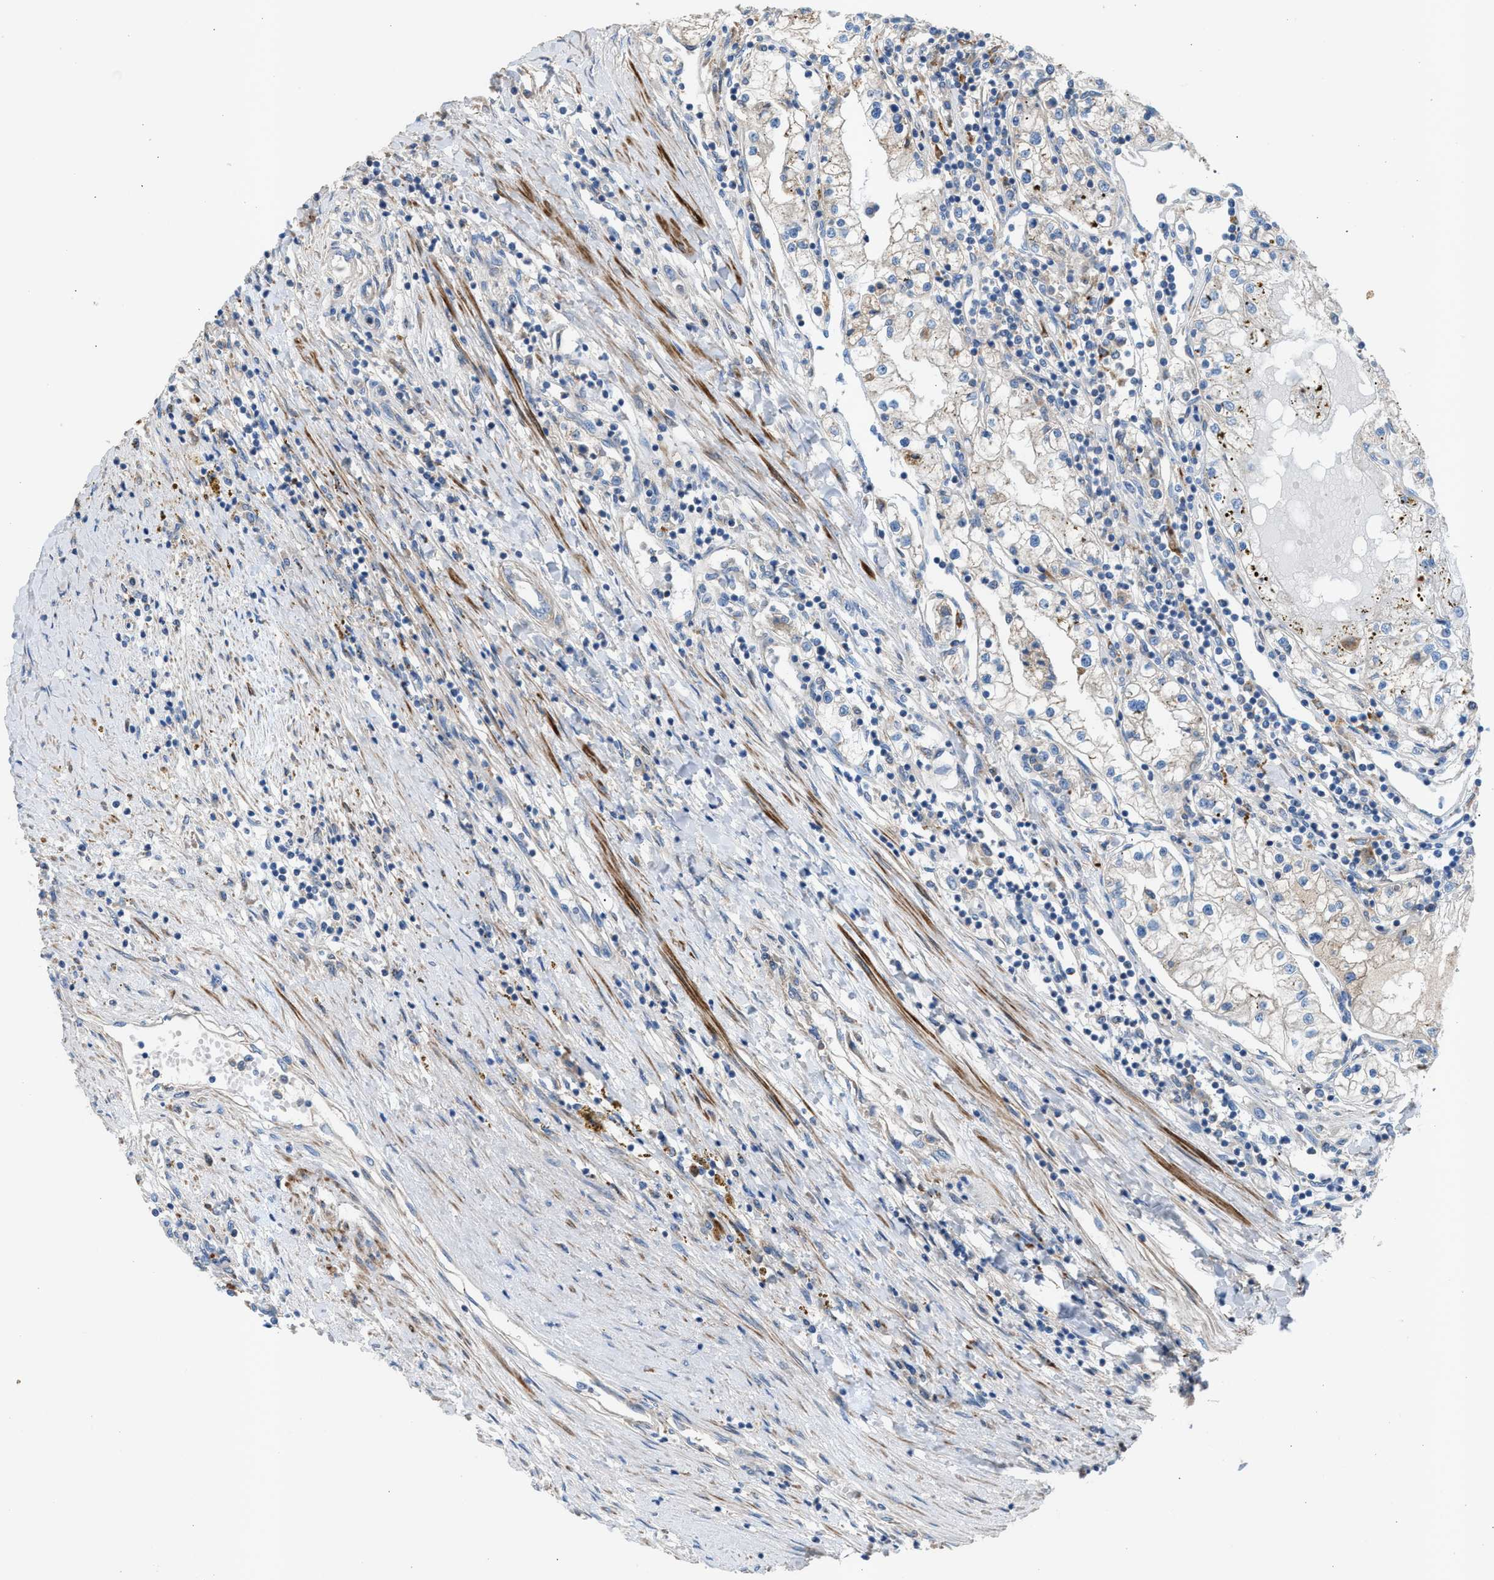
{"staining": {"intensity": "negative", "quantity": "none", "location": "none"}, "tissue": "renal cancer", "cell_type": "Tumor cells", "image_type": "cancer", "snomed": [{"axis": "morphology", "description": "Adenocarcinoma, NOS"}, {"axis": "topography", "description": "Kidney"}], "caption": "An immunohistochemistry image of adenocarcinoma (renal) is shown. There is no staining in tumor cells of adenocarcinoma (renal).", "gene": "AOAH", "patient": {"sex": "male", "age": 68}}